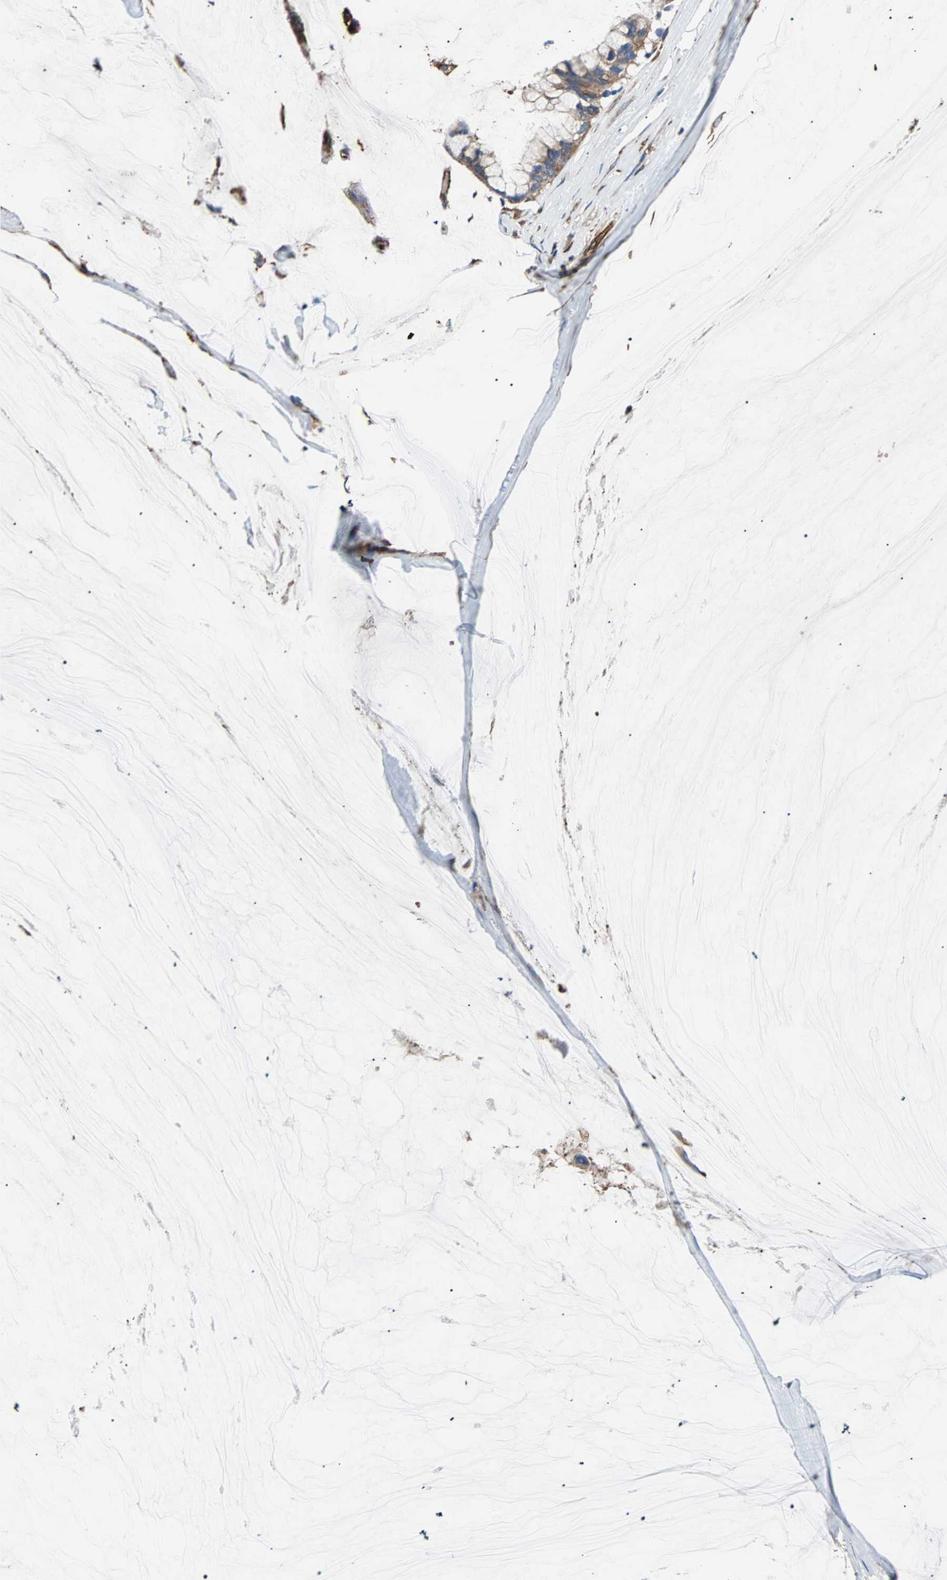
{"staining": {"intensity": "weak", "quantity": ">75%", "location": "cytoplasmic/membranous"}, "tissue": "ovarian cancer", "cell_type": "Tumor cells", "image_type": "cancer", "snomed": [{"axis": "morphology", "description": "Cystadenocarcinoma, mucinous, NOS"}, {"axis": "topography", "description": "Ovary"}], "caption": "Mucinous cystadenocarcinoma (ovarian) tissue shows weak cytoplasmic/membranous positivity in about >75% of tumor cells, visualized by immunohistochemistry.", "gene": "PLCG2", "patient": {"sex": "female", "age": 39}}